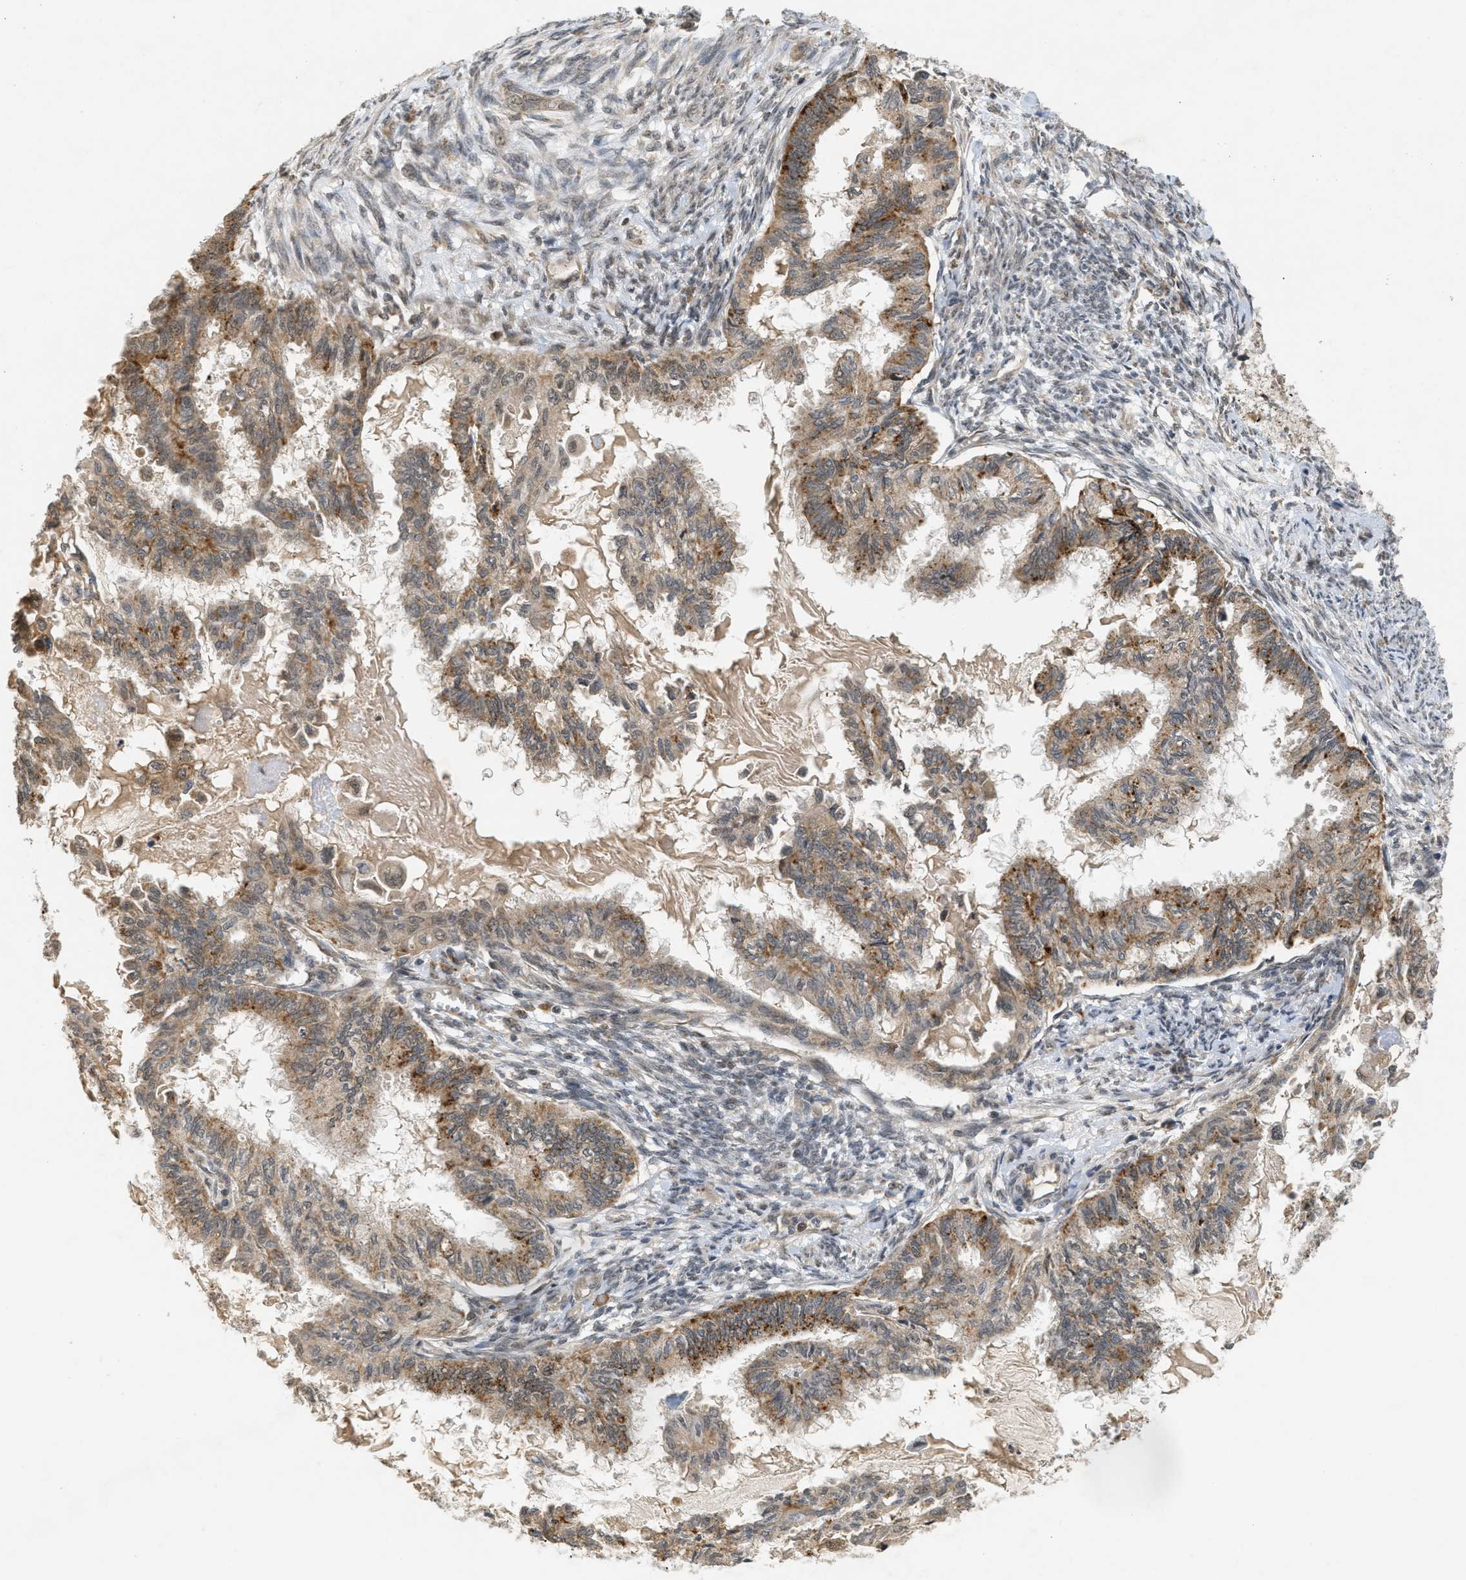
{"staining": {"intensity": "moderate", "quantity": ">75%", "location": "cytoplasmic/membranous"}, "tissue": "cervical cancer", "cell_type": "Tumor cells", "image_type": "cancer", "snomed": [{"axis": "morphology", "description": "Normal tissue, NOS"}, {"axis": "morphology", "description": "Adenocarcinoma, NOS"}, {"axis": "topography", "description": "Cervix"}, {"axis": "topography", "description": "Endometrium"}], "caption": "Immunohistochemical staining of human cervical adenocarcinoma shows moderate cytoplasmic/membranous protein expression in about >75% of tumor cells.", "gene": "PRKD1", "patient": {"sex": "female", "age": 86}}